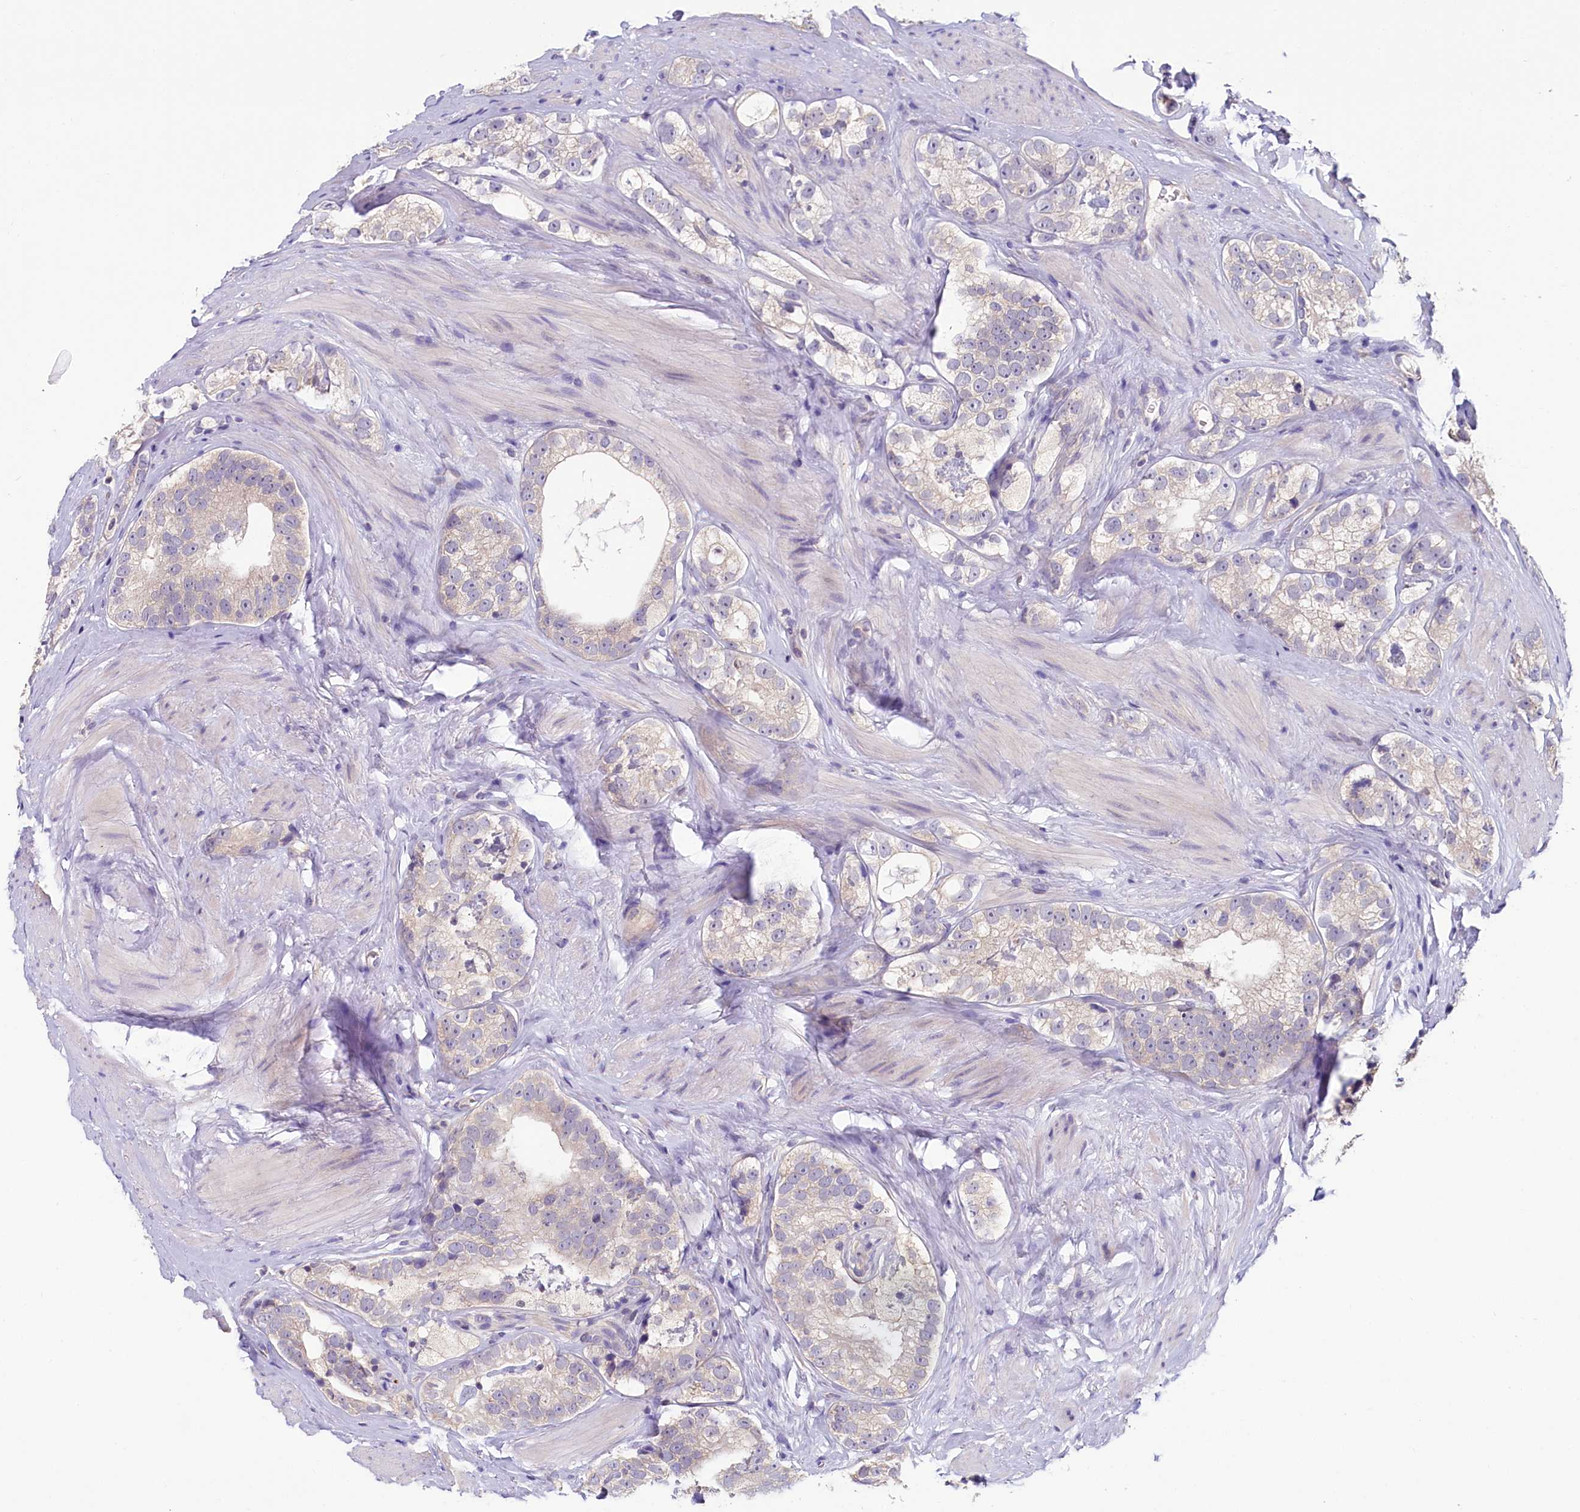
{"staining": {"intensity": "negative", "quantity": "none", "location": "none"}, "tissue": "prostate cancer", "cell_type": "Tumor cells", "image_type": "cancer", "snomed": [{"axis": "morphology", "description": "Adenocarcinoma, High grade"}, {"axis": "topography", "description": "Prostate"}], "caption": "This is an immunohistochemistry (IHC) histopathology image of human prostate adenocarcinoma (high-grade). There is no positivity in tumor cells.", "gene": "PDE6D", "patient": {"sex": "male", "age": 56}}